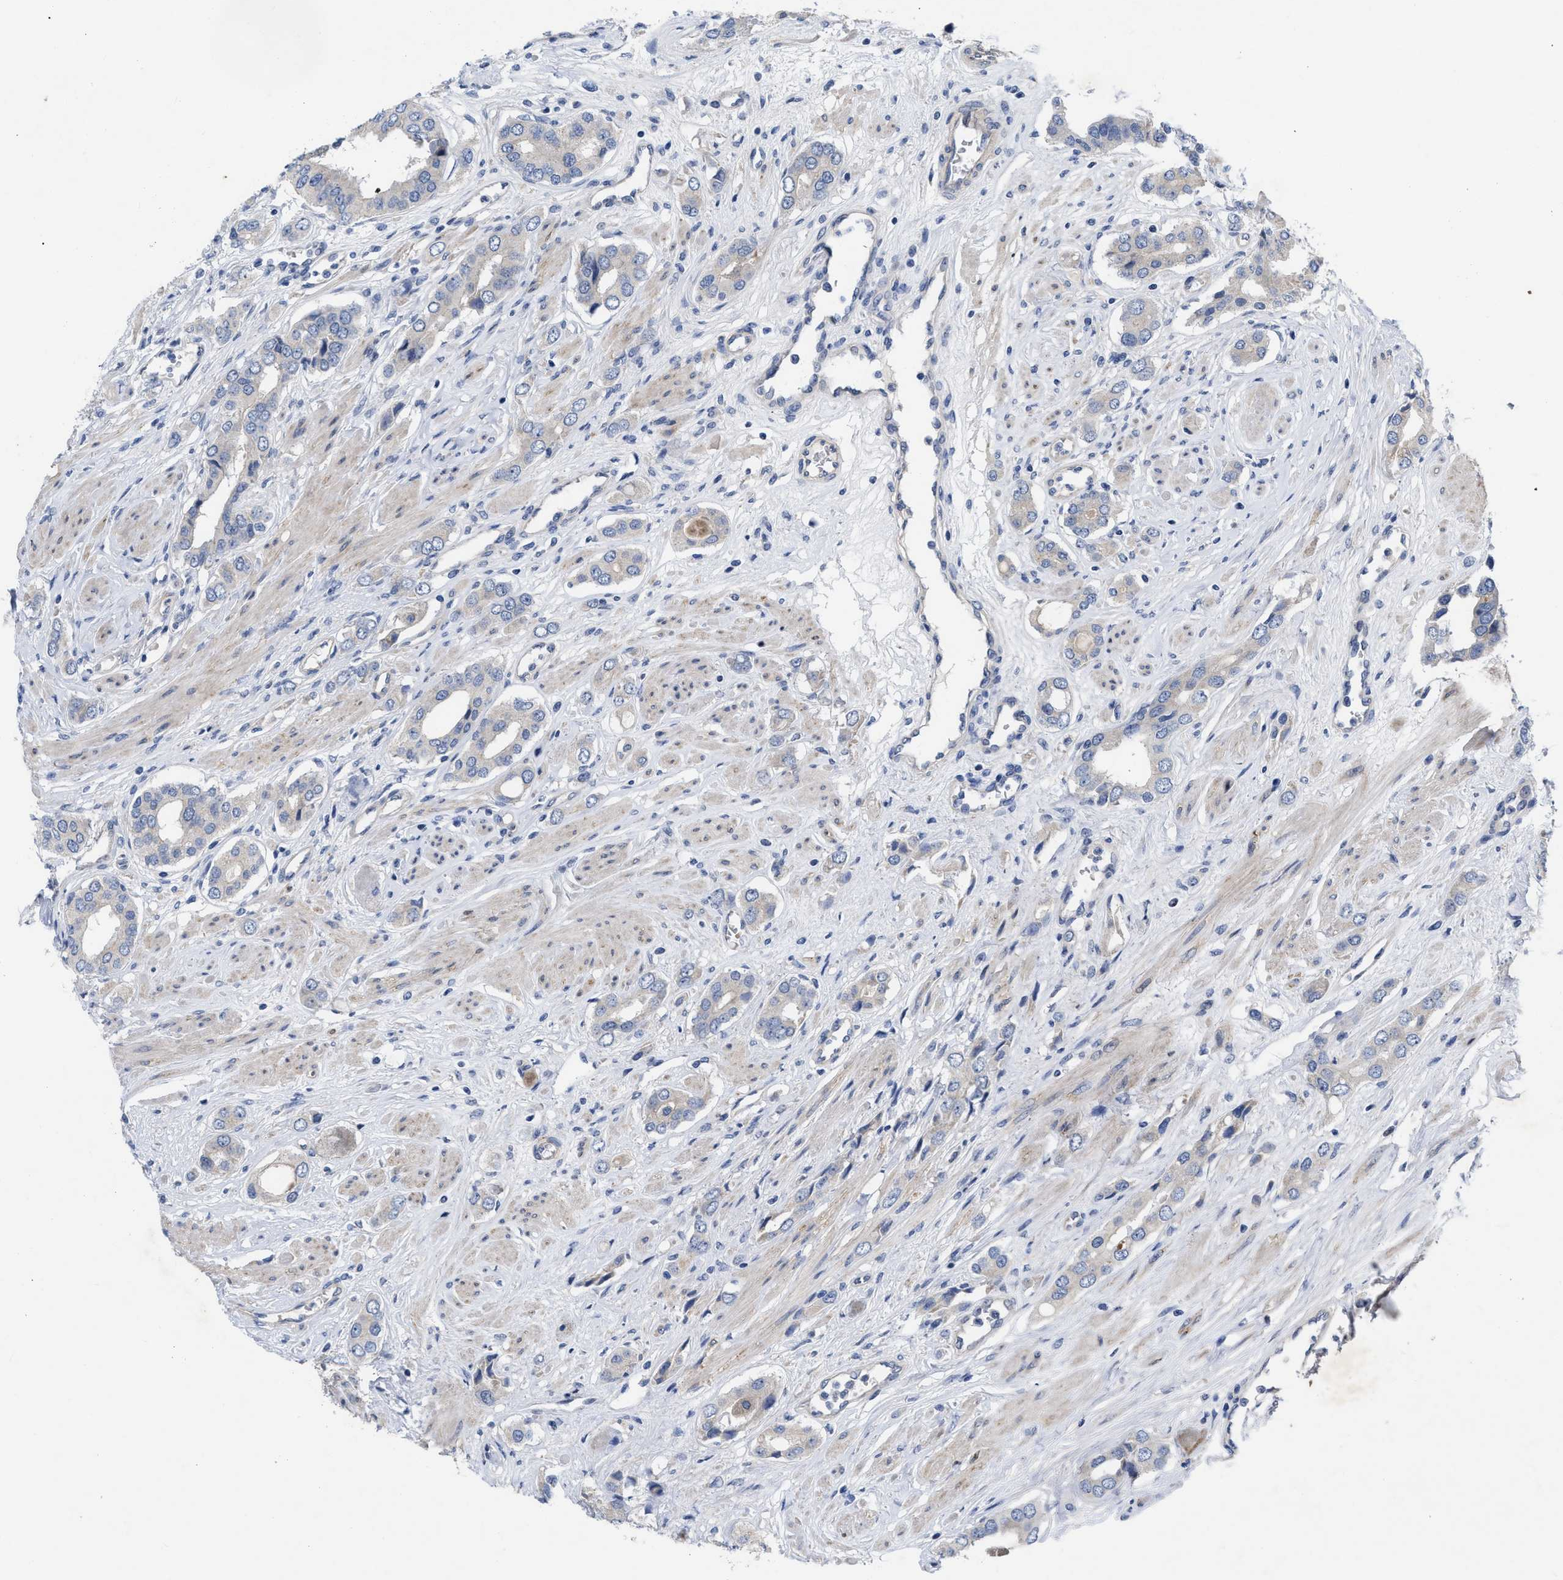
{"staining": {"intensity": "negative", "quantity": "none", "location": "none"}, "tissue": "prostate cancer", "cell_type": "Tumor cells", "image_type": "cancer", "snomed": [{"axis": "morphology", "description": "Adenocarcinoma, High grade"}, {"axis": "topography", "description": "Prostate"}], "caption": "This photomicrograph is of prostate adenocarcinoma (high-grade) stained with IHC to label a protein in brown with the nuclei are counter-stained blue. There is no positivity in tumor cells.", "gene": "NDEL1", "patient": {"sex": "male", "age": 52}}